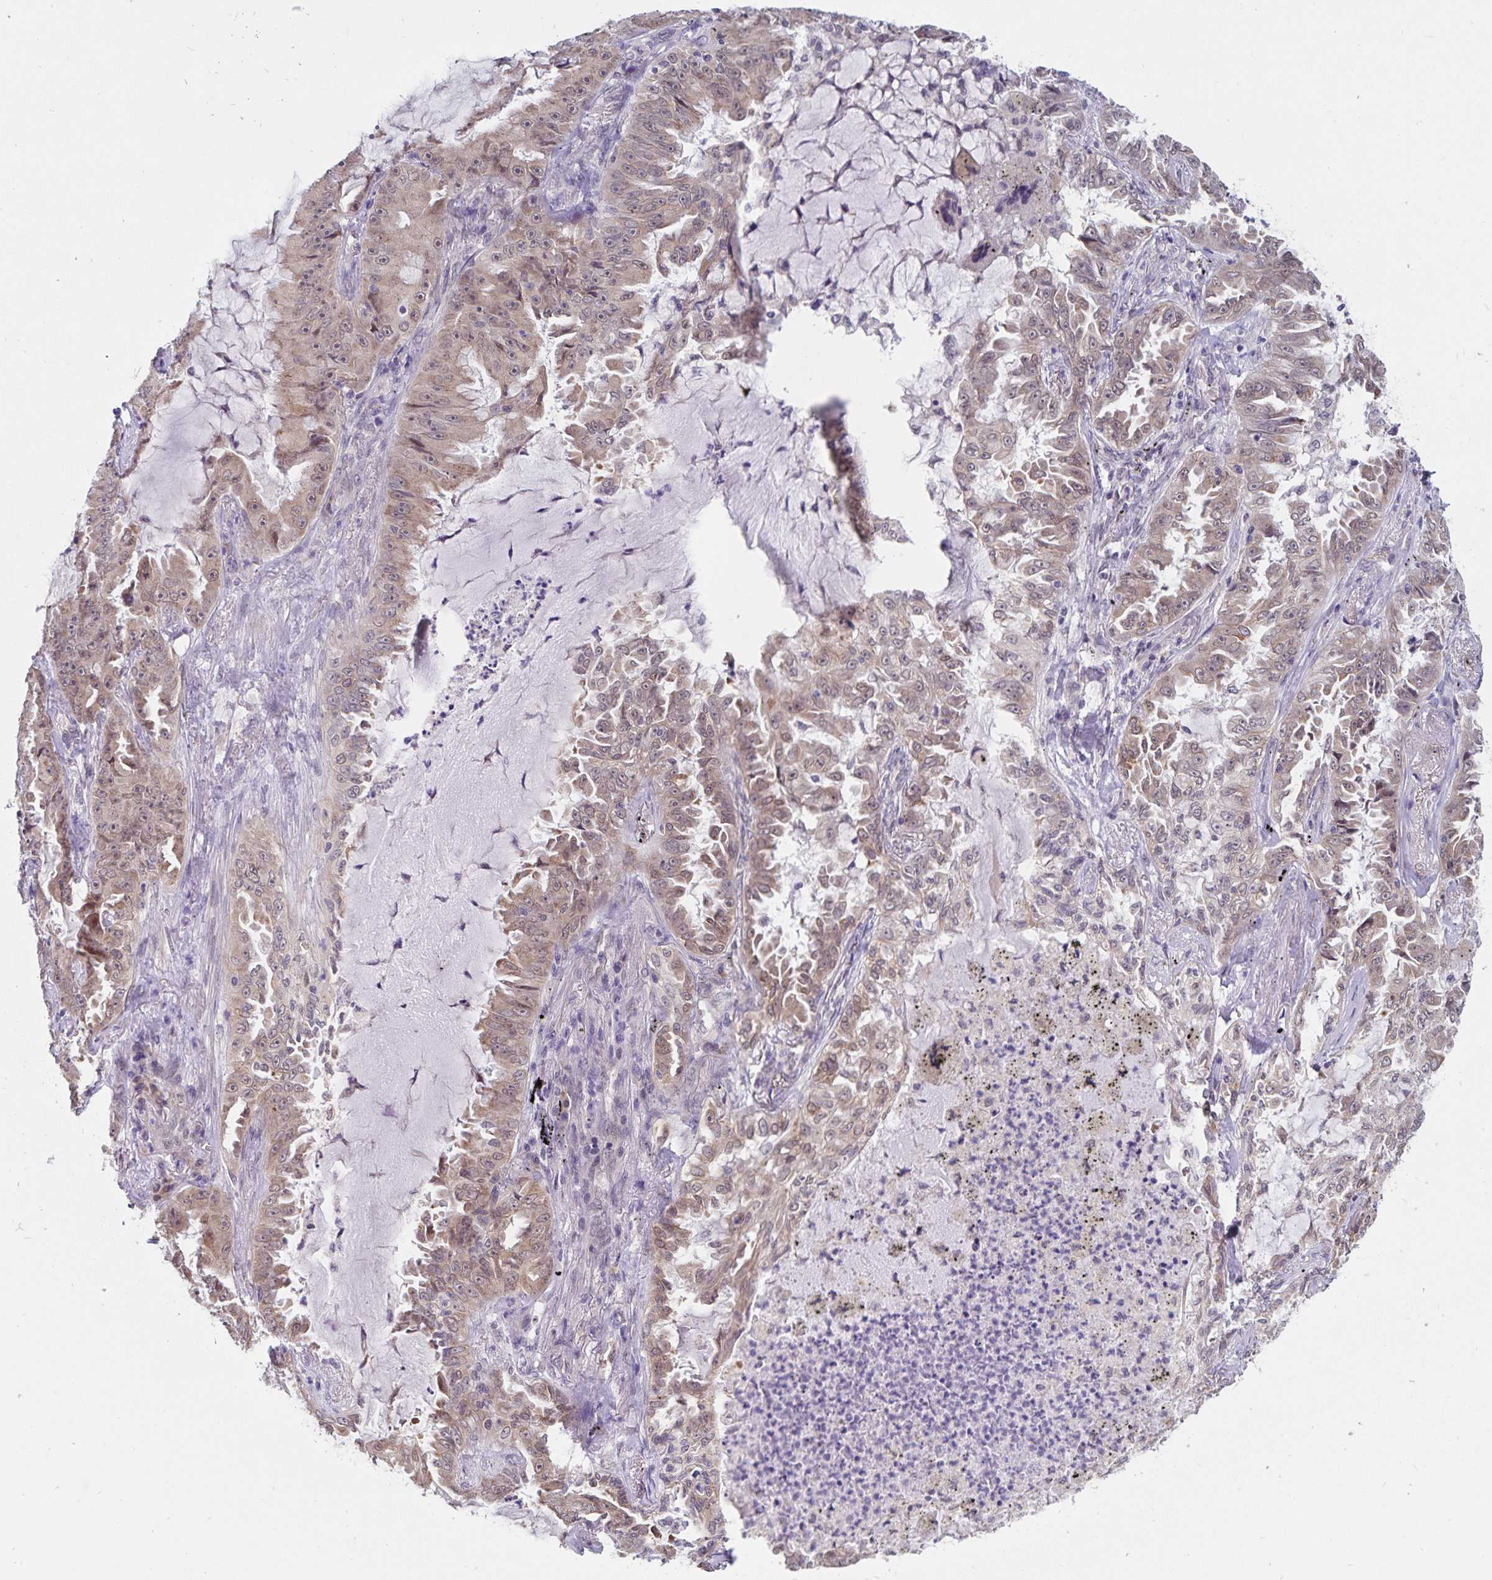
{"staining": {"intensity": "weak", "quantity": ">75%", "location": "cytoplasmic/membranous,nuclear"}, "tissue": "lung cancer", "cell_type": "Tumor cells", "image_type": "cancer", "snomed": [{"axis": "morphology", "description": "Adenocarcinoma, NOS"}, {"axis": "topography", "description": "Lung"}], "caption": "Brown immunohistochemical staining in adenocarcinoma (lung) demonstrates weak cytoplasmic/membranous and nuclear expression in approximately >75% of tumor cells.", "gene": "ATP2A2", "patient": {"sex": "female", "age": 52}}